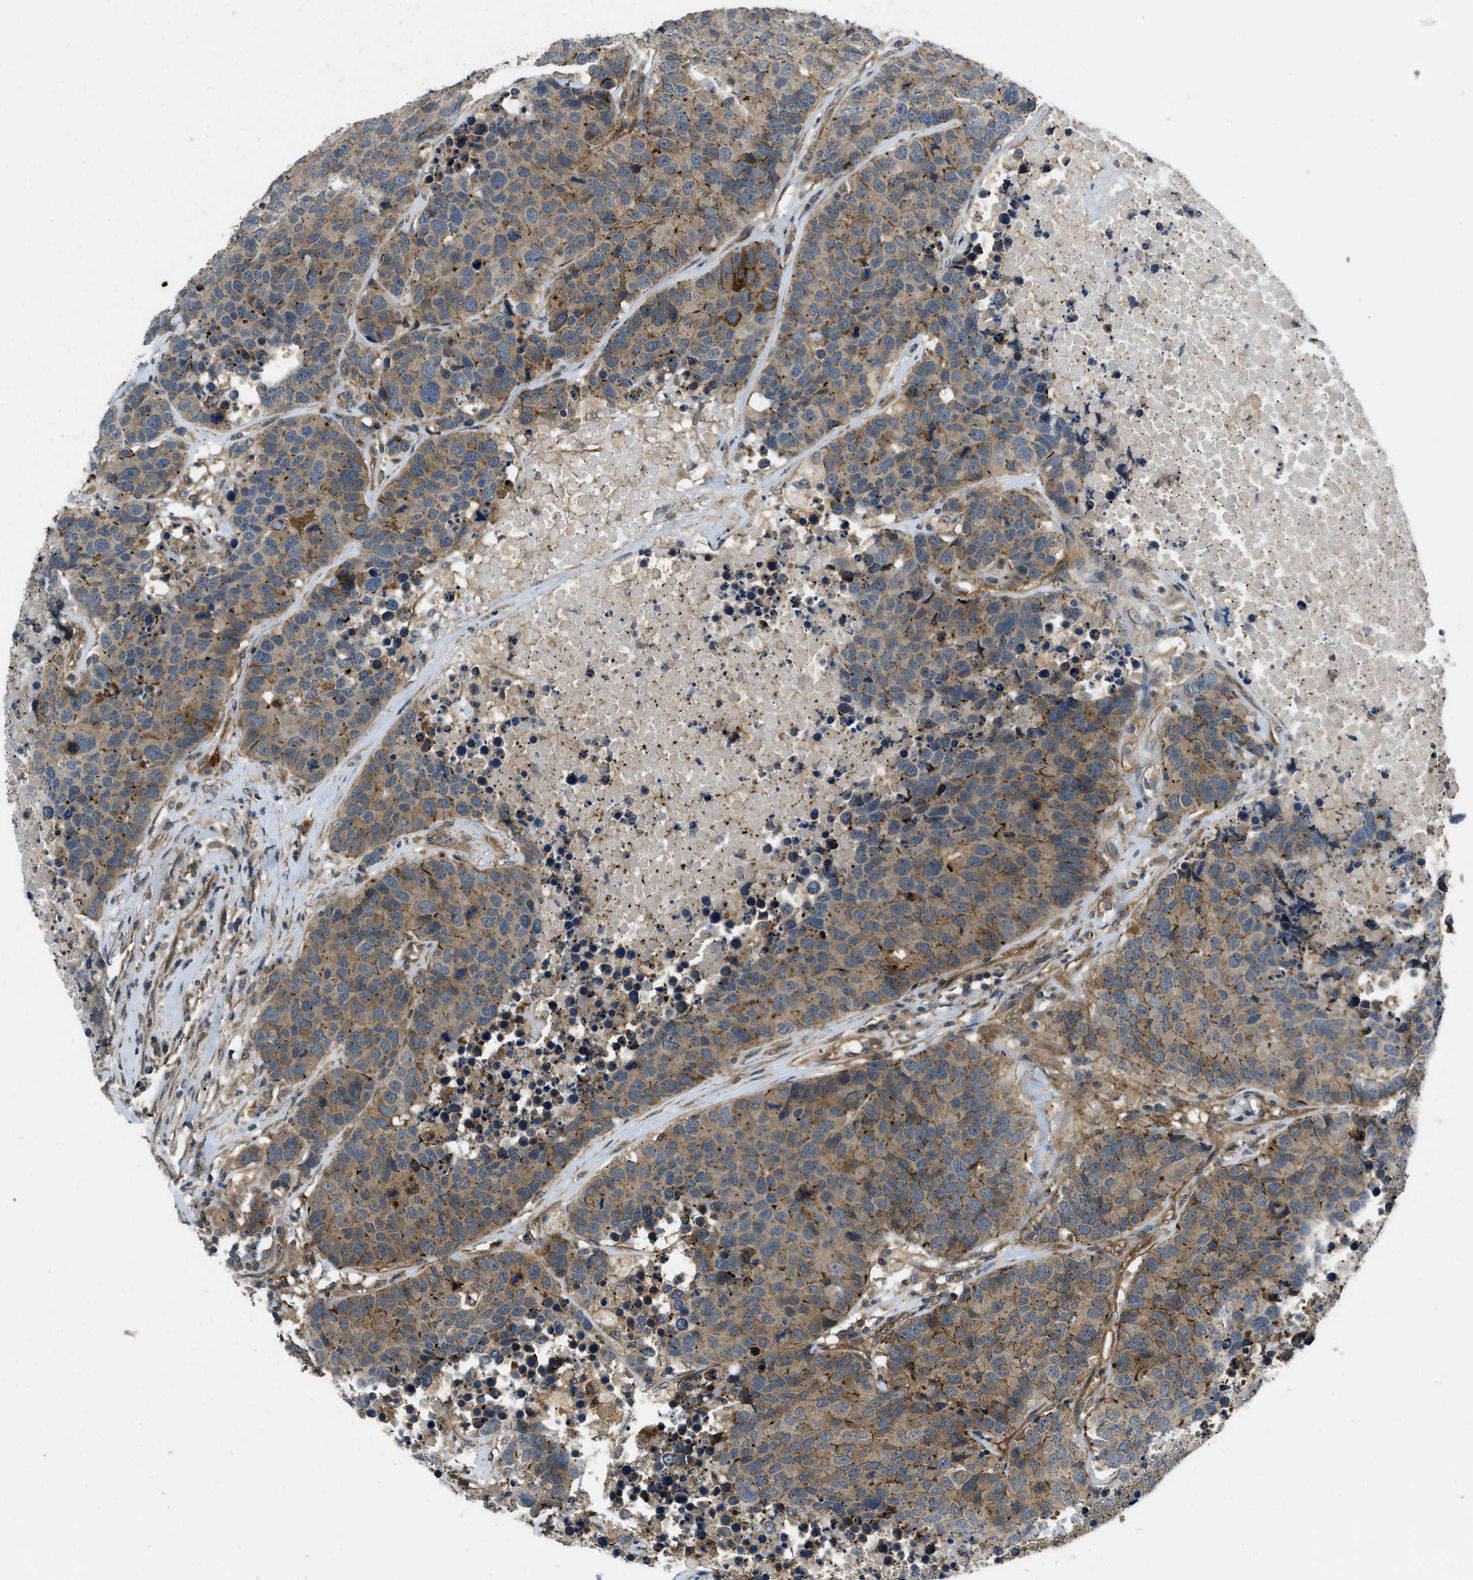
{"staining": {"intensity": "moderate", "quantity": ">75%", "location": "cytoplasmic/membranous"}, "tissue": "carcinoid", "cell_type": "Tumor cells", "image_type": "cancer", "snomed": [{"axis": "morphology", "description": "Carcinoid, malignant, NOS"}, {"axis": "topography", "description": "Lung"}], "caption": "Moderate cytoplasmic/membranous positivity for a protein is appreciated in about >75% of tumor cells of carcinoid using immunohistochemistry.", "gene": "CGN", "patient": {"sex": "male", "age": 60}}